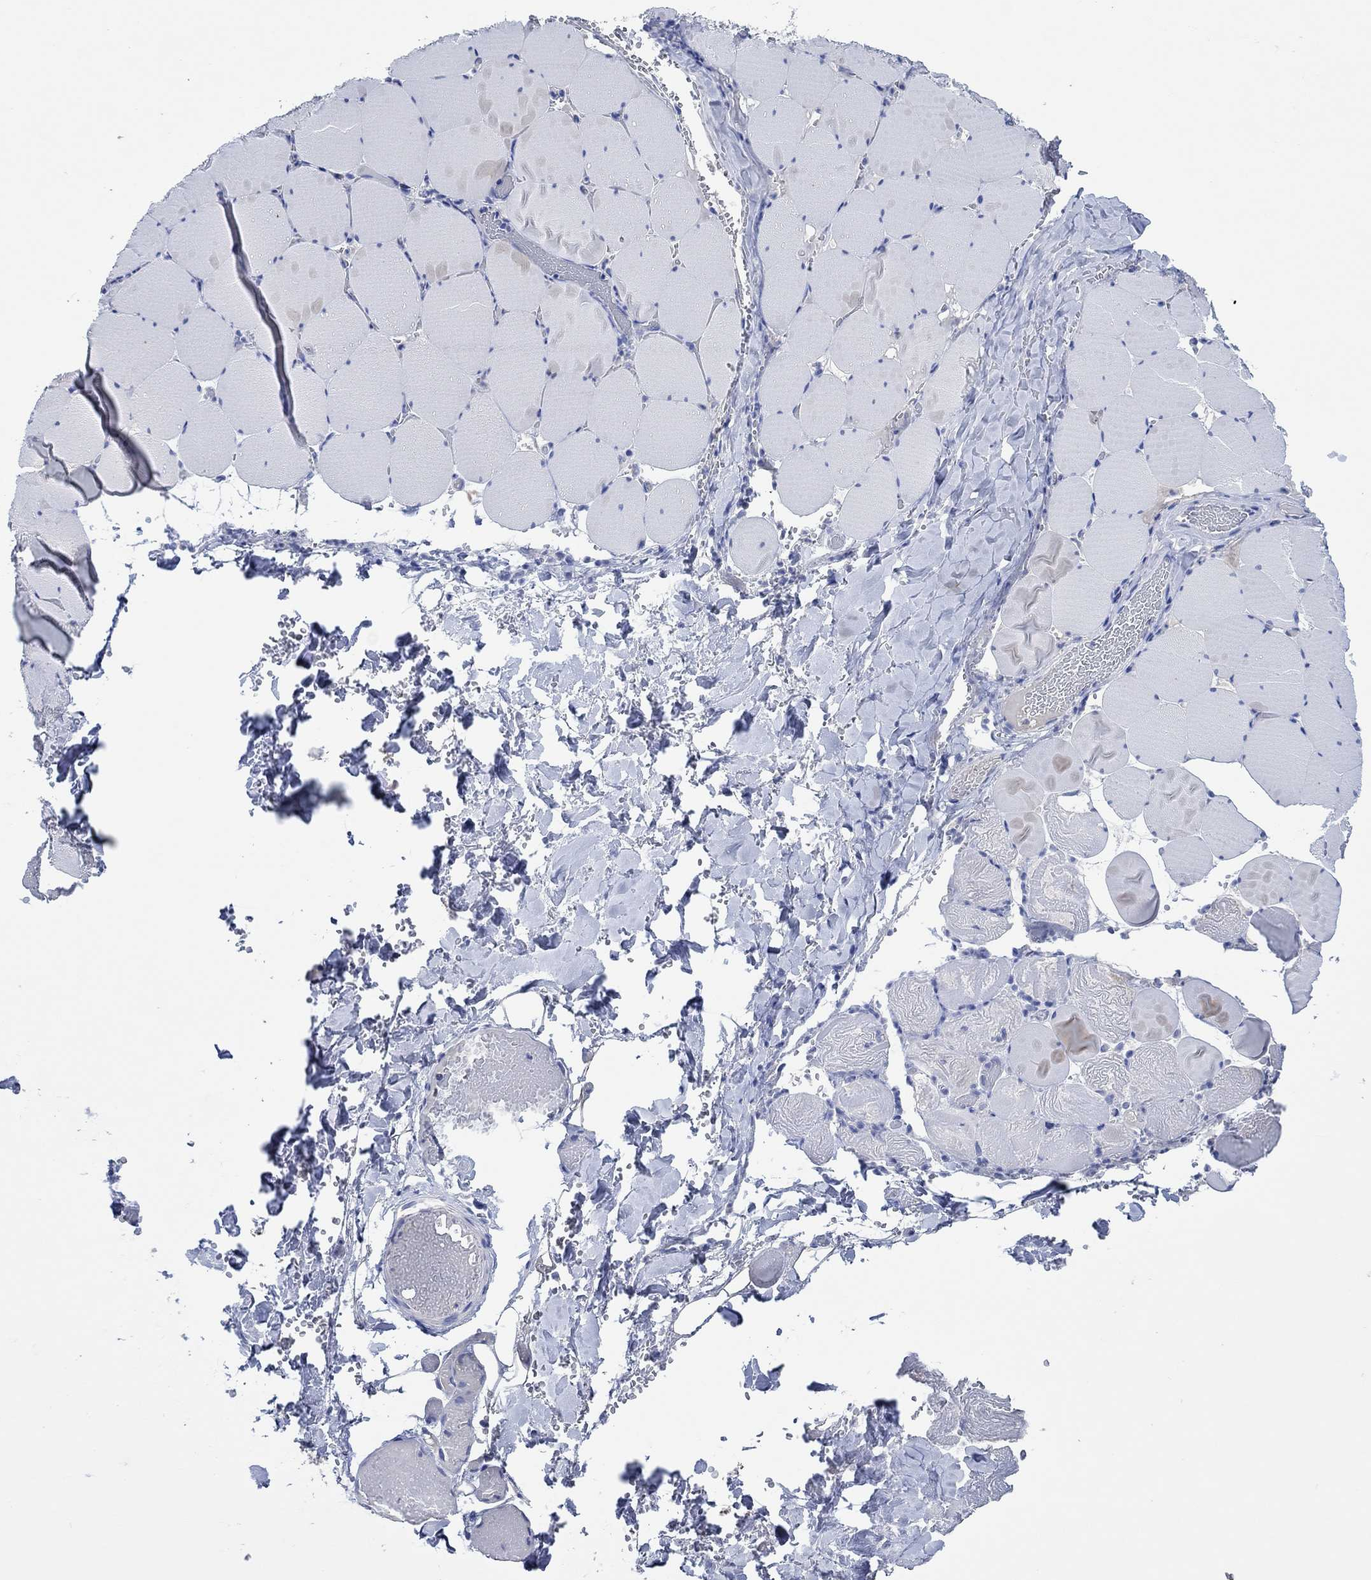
{"staining": {"intensity": "negative", "quantity": "none", "location": "none"}, "tissue": "skeletal muscle", "cell_type": "Myocytes", "image_type": "normal", "snomed": [{"axis": "morphology", "description": "Normal tissue, NOS"}, {"axis": "morphology", "description": "Malignant melanoma, Metastatic site"}, {"axis": "topography", "description": "Skeletal muscle"}], "caption": "This image is of unremarkable skeletal muscle stained with immunohistochemistry to label a protein in brown with the nuclei are counter-stained blue. There is no staining in myocytes. (Brightfield microscopy of DAB IHC at high magnification).", "gene": "CPNE6", "patient": {"sex": "male", "age": 50}}